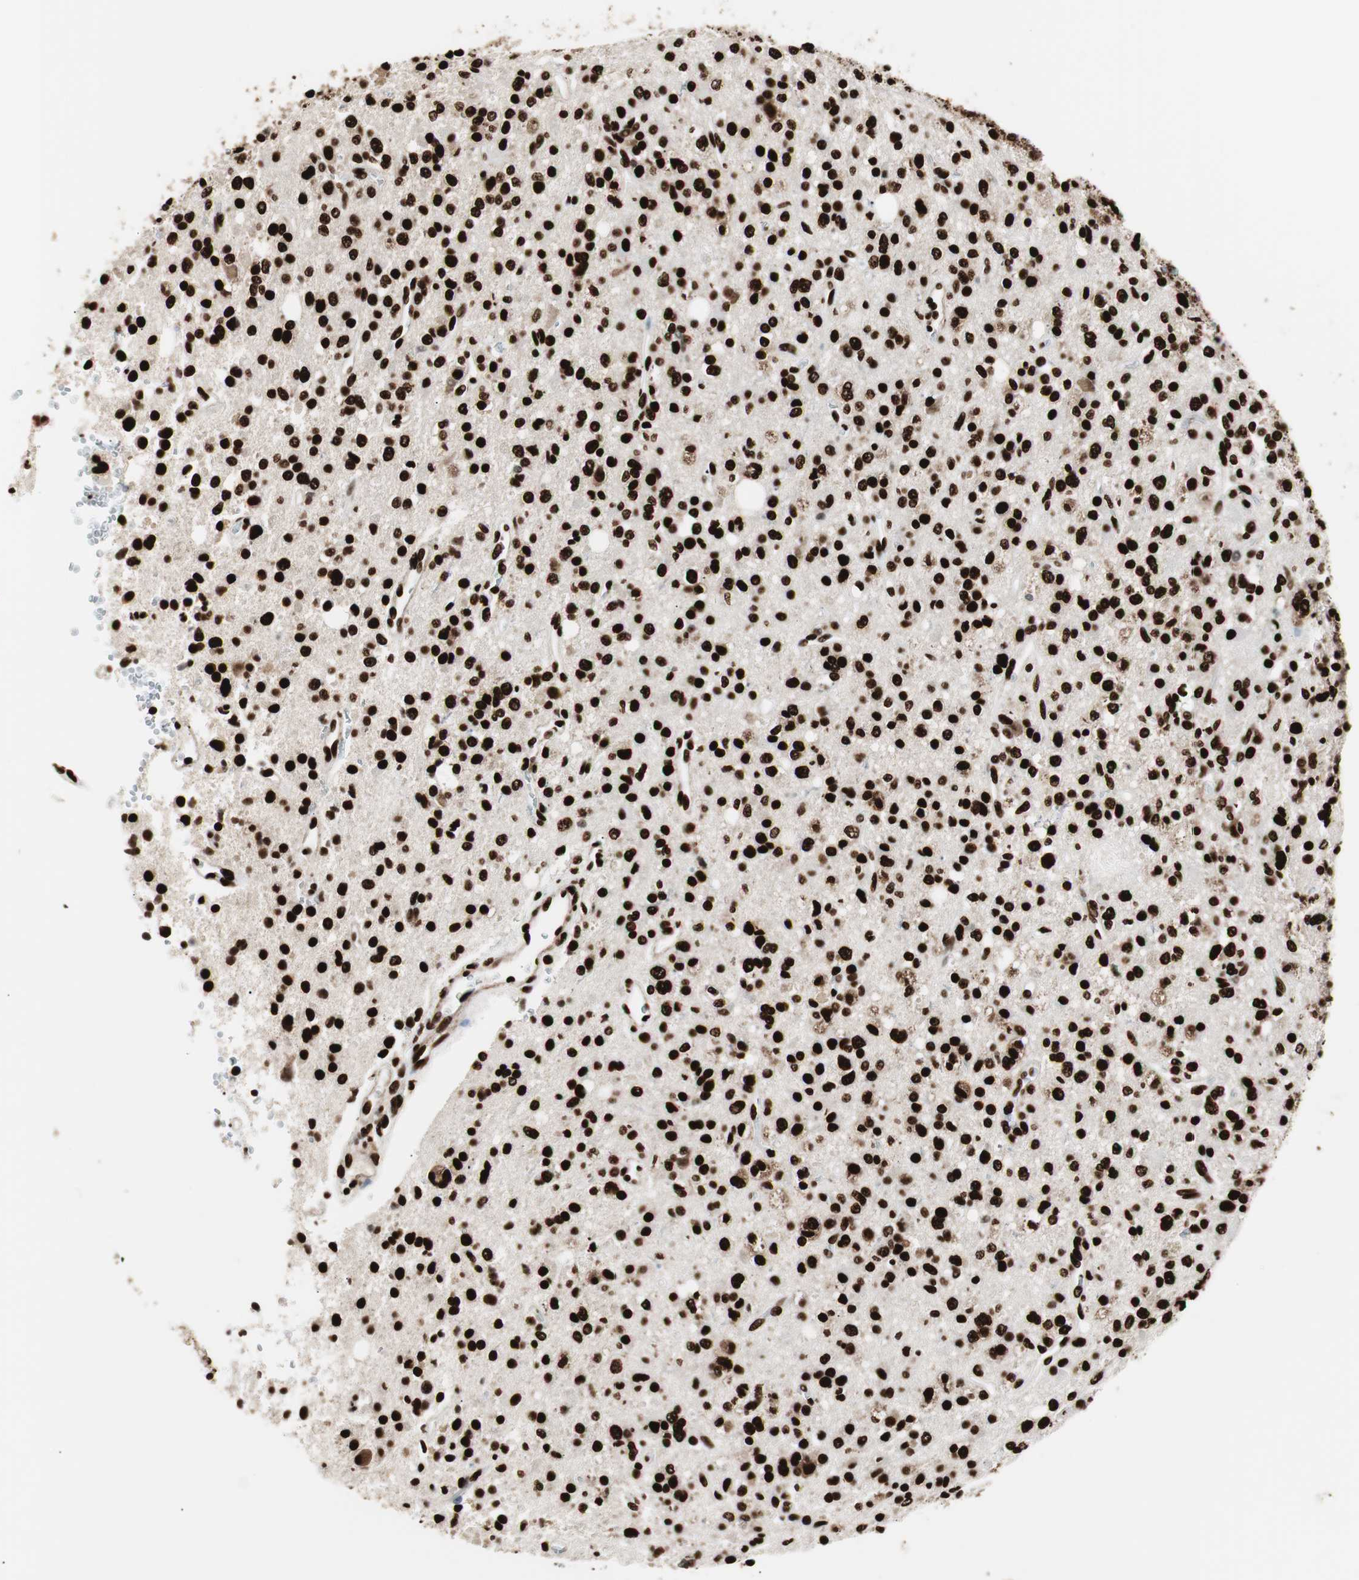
{"staining": {"intensity": "strong", "quantity": ">75%", "location": "nuclear"}, "tissue": "glioma", "cell_type": "Tumor cells", "image_type": "cancer", "snomed": [{"axis": "morphology", "description": "Glioma, malignant, High grade"}, {"axis": "topography", "description": "Brain"}], "caption": "This histopathology image exhibits immunohistochemistry staining of malignant high-grade glioma, with high strong nuclear positivity in approximately >75% of tumor cells.", "gene": "MTA2", "patient": {"sex": "male", "age": 47}}